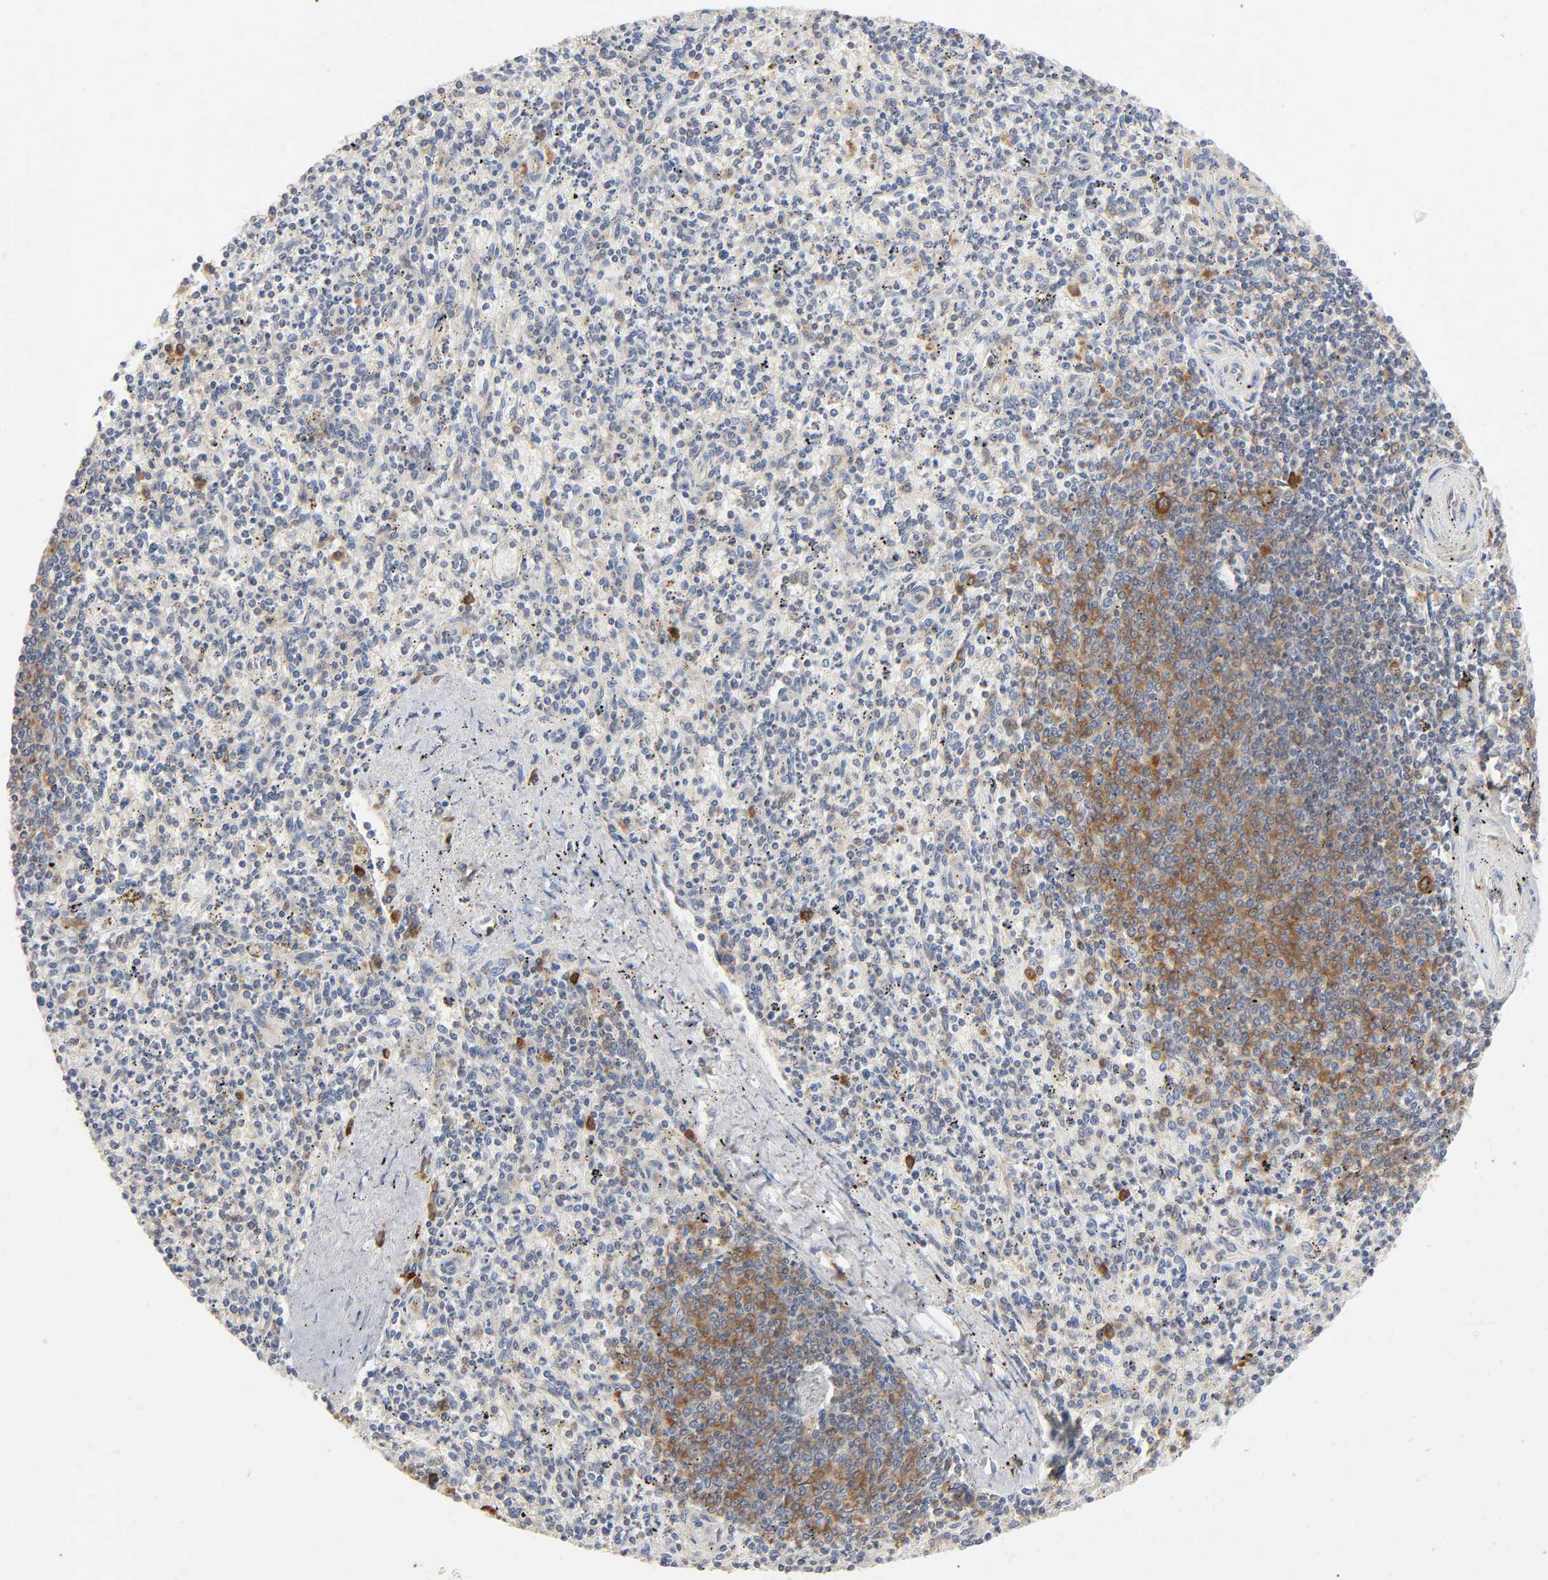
{"staining": {"intensity": "moderate", "quantity": "25%-75%", "location": "cytoplasmic/membranous"}, "tissue": "spleen", "cell_type": "Cells in red pulp", "image_type": "normal", "snomed": [{"axis": "morphology", "description": "Normal tissue, NOS"}, {"axis": "topography", "description": "Spleen"}], "caption": "An immunohistochemistry (IHC) photomicrograph of unremarkable tissue is shown. Protein staining in brown labels moderate cytoplasmic/membranous positivity in spleen within cells in red pulp.", "gene": "IQCJ", "patient": {"sex": "male", "age": 72}}